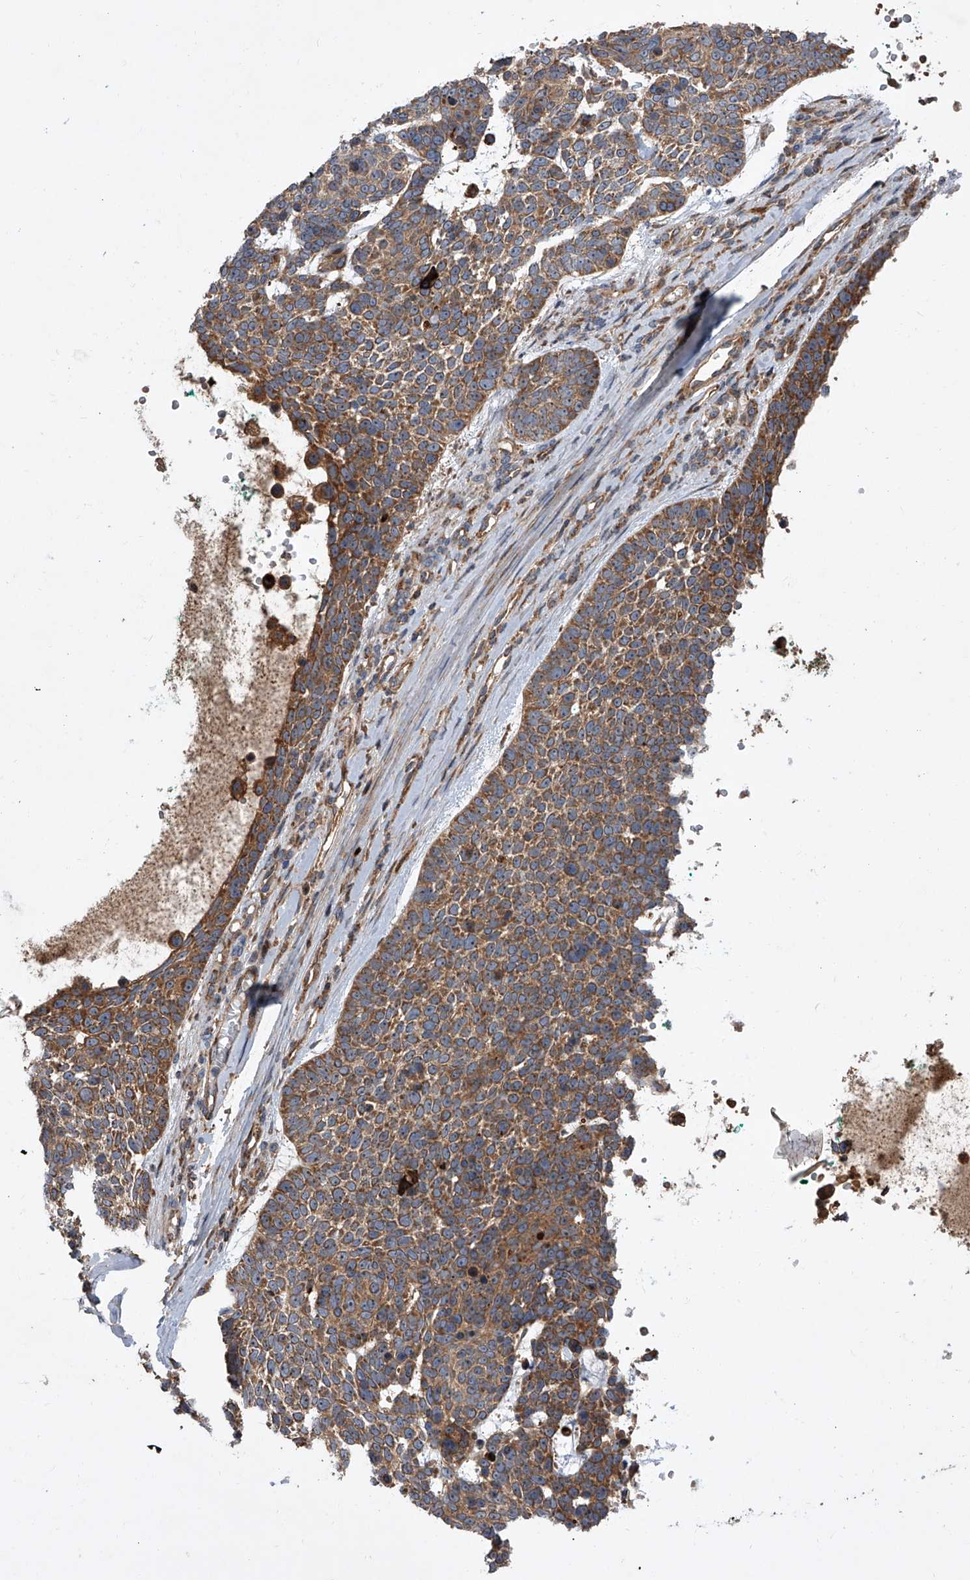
{"staining": {"intensity": "moderate", "quantity": ">75%", "location": "cytoplasmic/membranous"}, "tissue": "skin cancer", "cell_type": "Tumor cells", "image_type": "cancer", "snomed": [{"axis": "morphology", "description": "Basal cell carcinoma"}, {"axis": "topography", "description": "Skin"}], "caption": "An image of basal cell carcinoma (skin) stained for a protein demonstrates moderate cytoplasmic/membranous brown staining in tumor cells.", "gene": "USP47", "patient": {"sex": "female", "age": 81}}